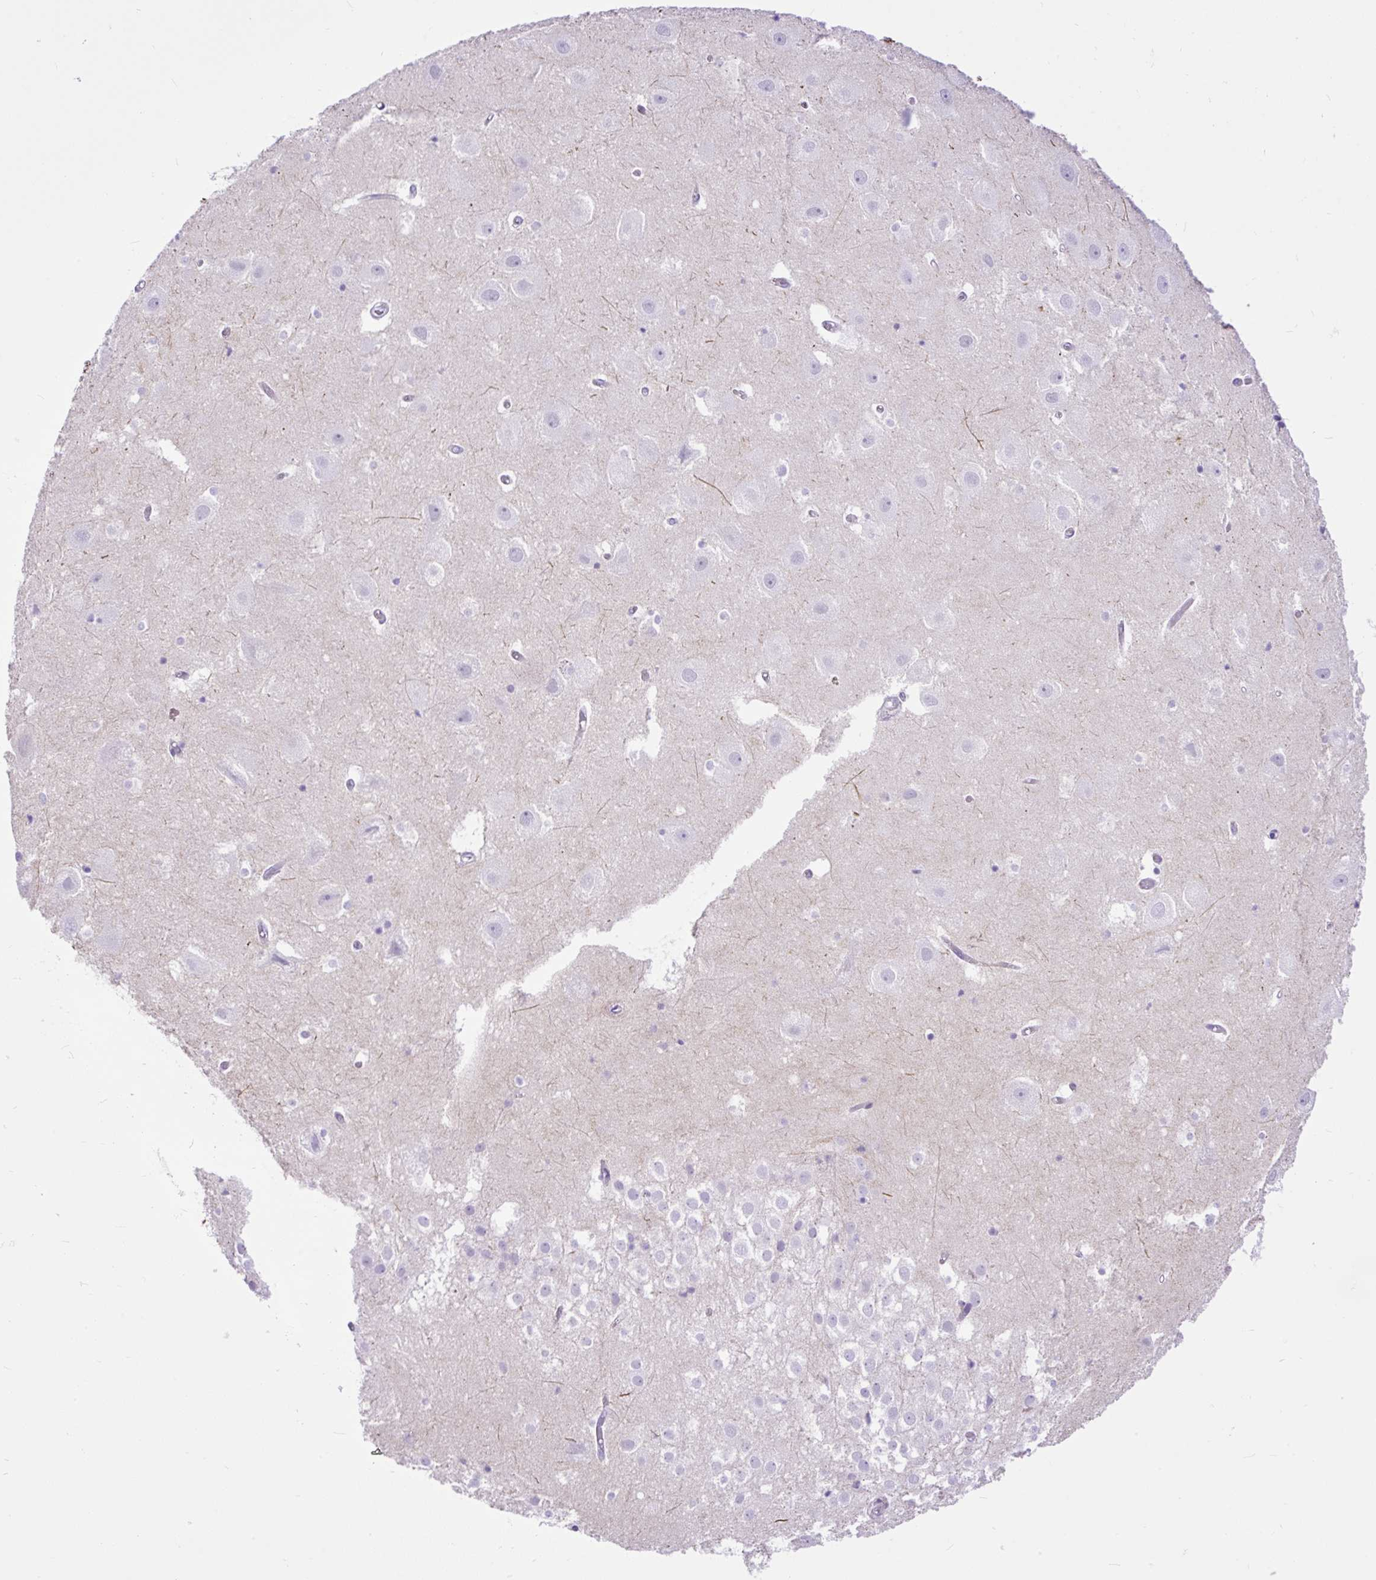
{"staining": {"intensity": "negative", "quantity": "none", "location": "none"}, "tissue": "hippocampus", "cell_type": "Glial cells", "image_type": "normal", "snomed": [{"axis": "morphology", "description": "Normal tissue, NOS"}, {"axis": "topography", "description": "Hippocampus"}], "caption": "High power microscopy histopathology image of an immunohistochemistry micrograph of normal hippocampus, revealing no significant staining in glial cells. Brightfield microscopy of immunohistochemistry stained with DAB (brown) and hematoxylin (blue), captured at high magnification.", "gene": "ZNF256", "patient": {"sex": "female", "age": 52}}